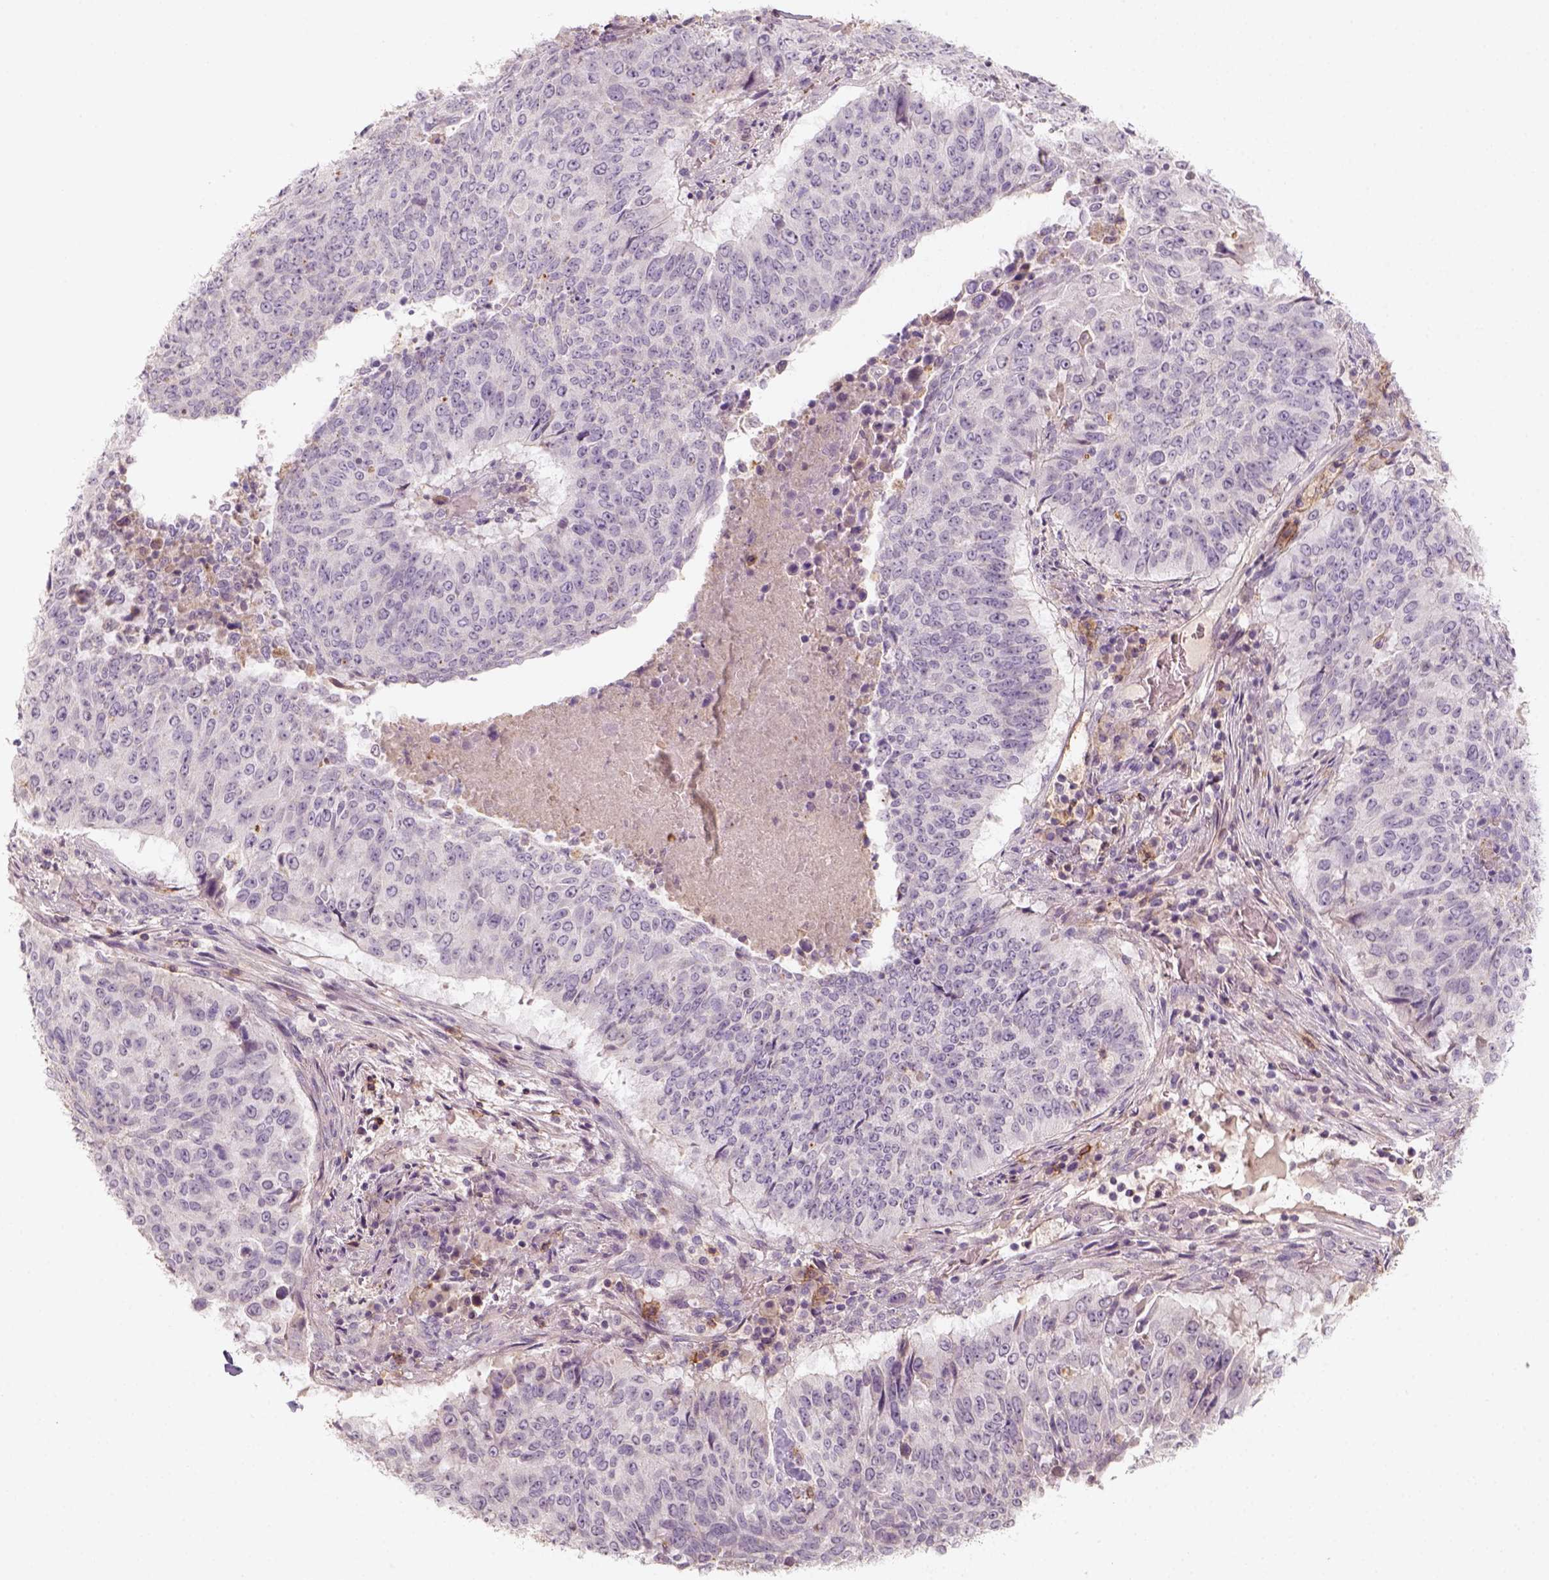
{"staining": {"intensity": "negative", "quantity": "none", "location": "none"}, "tissue": "lung cancer", "cell_type": "Tumor cells", "image_type": "cancer", "snomed": [{"axis": "morphology", "description": "Normal tissue, NOS"}, {"axis": "morphology", "description": "Squamous cell carcinoma, NOS"}, {"axis": "topography", "description": "Bronchus"}, {"axis": "topography", "description": "Lung"}], "caption": "Tumor cells show no significant expression in lung cancer.", "gene": "AQP9", "patient": {"sex": "male", "age": 64}}